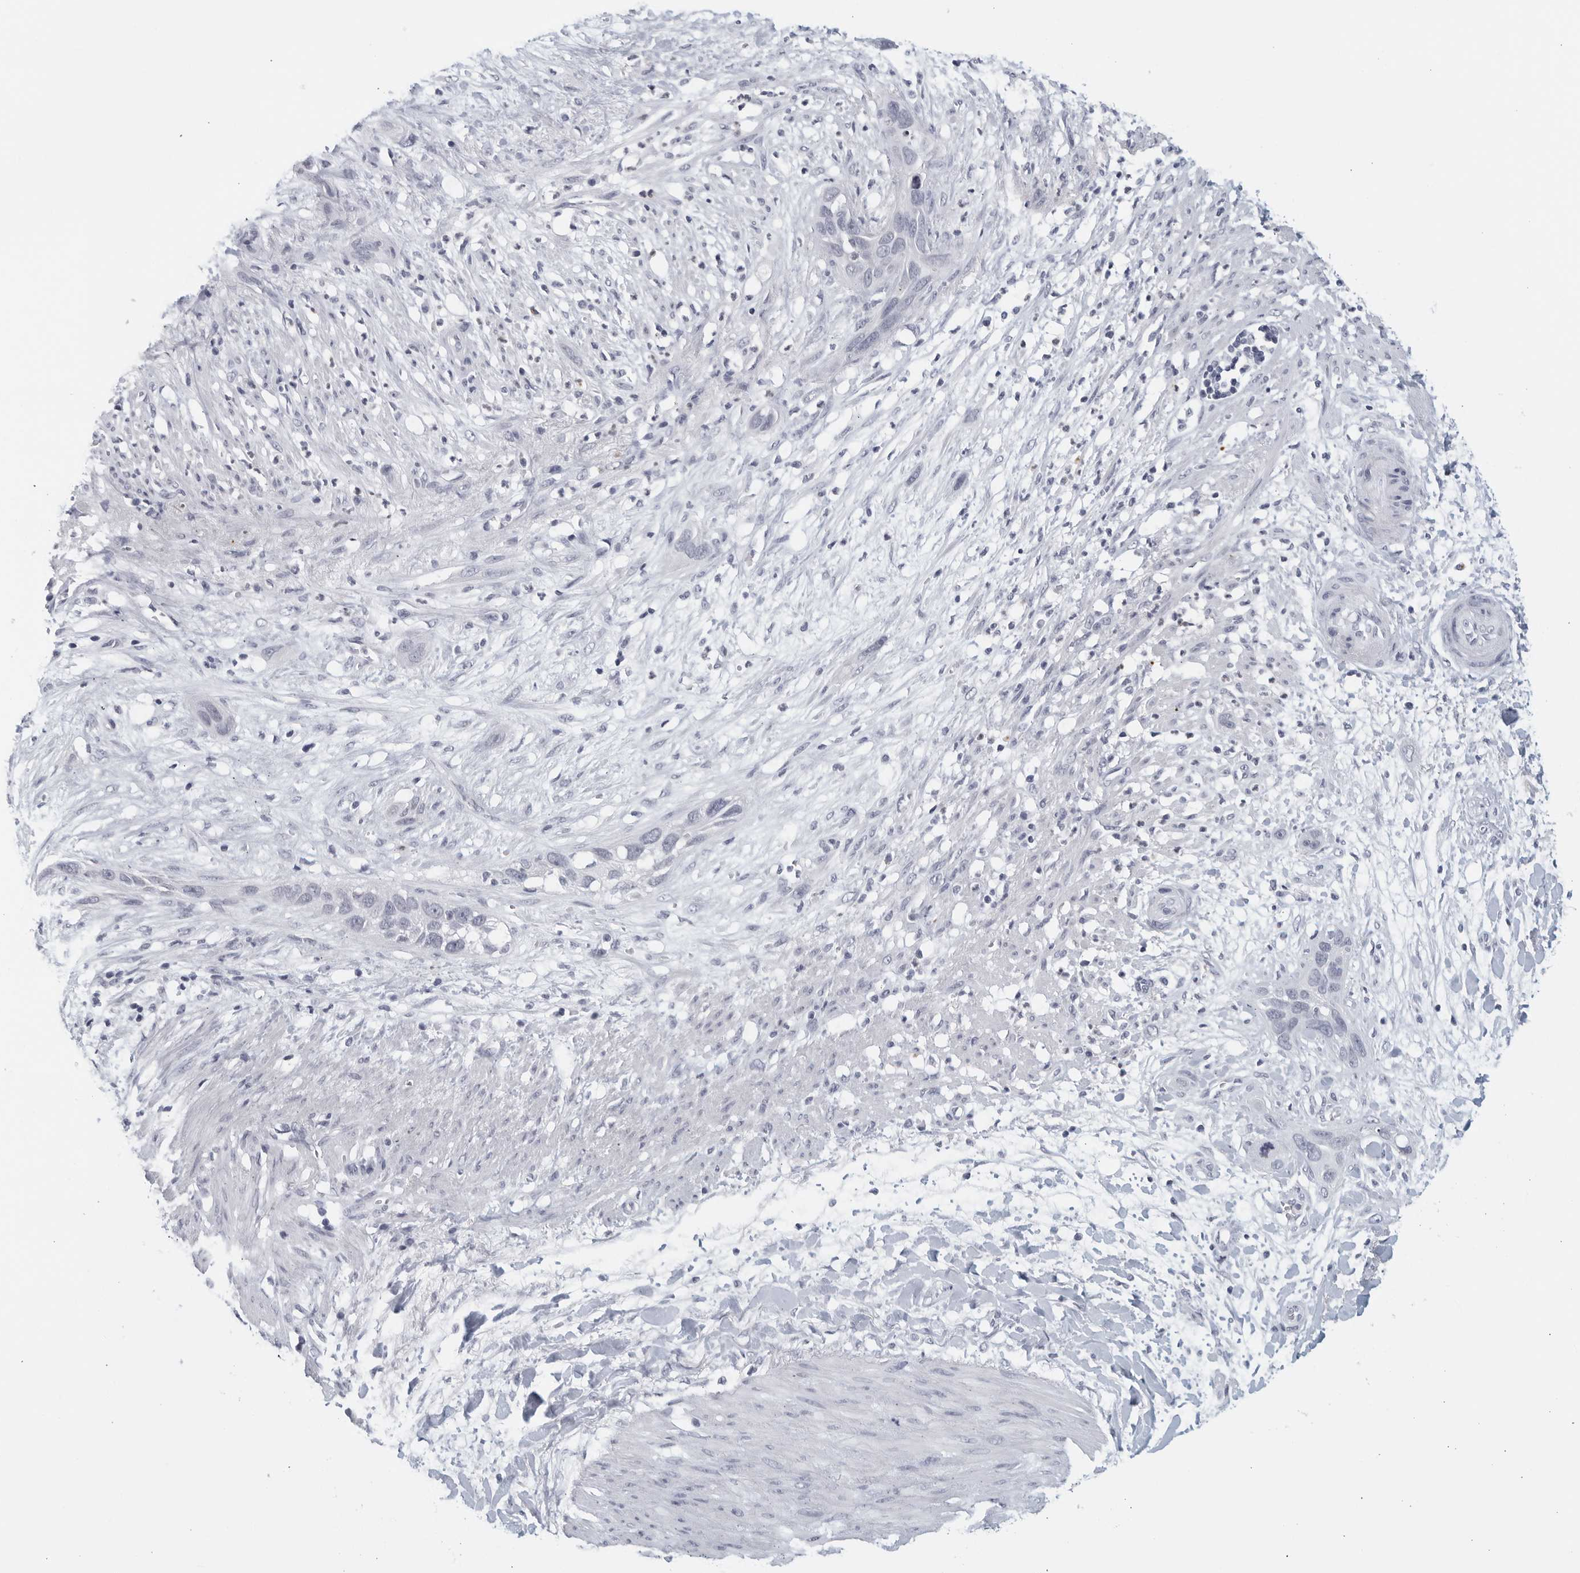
{"staining": {"intensity": "negative", "quantity": "none", "location": "none"}, "tissue": "pancreatic cancer", "cell_type": "Tumor cells", "image_type": "cancer", "snomed": [{"axis": "morphology", "description": "Adenocarcinoma, NOS"}, {"axis": "topography", "description": "Pancreas"}], "caption": "There is no significant positivity in tumor cells of pancreatic adenocarcinoma.", "gene": "KLK7", "patient": {"sex": "female", "age": 60}}